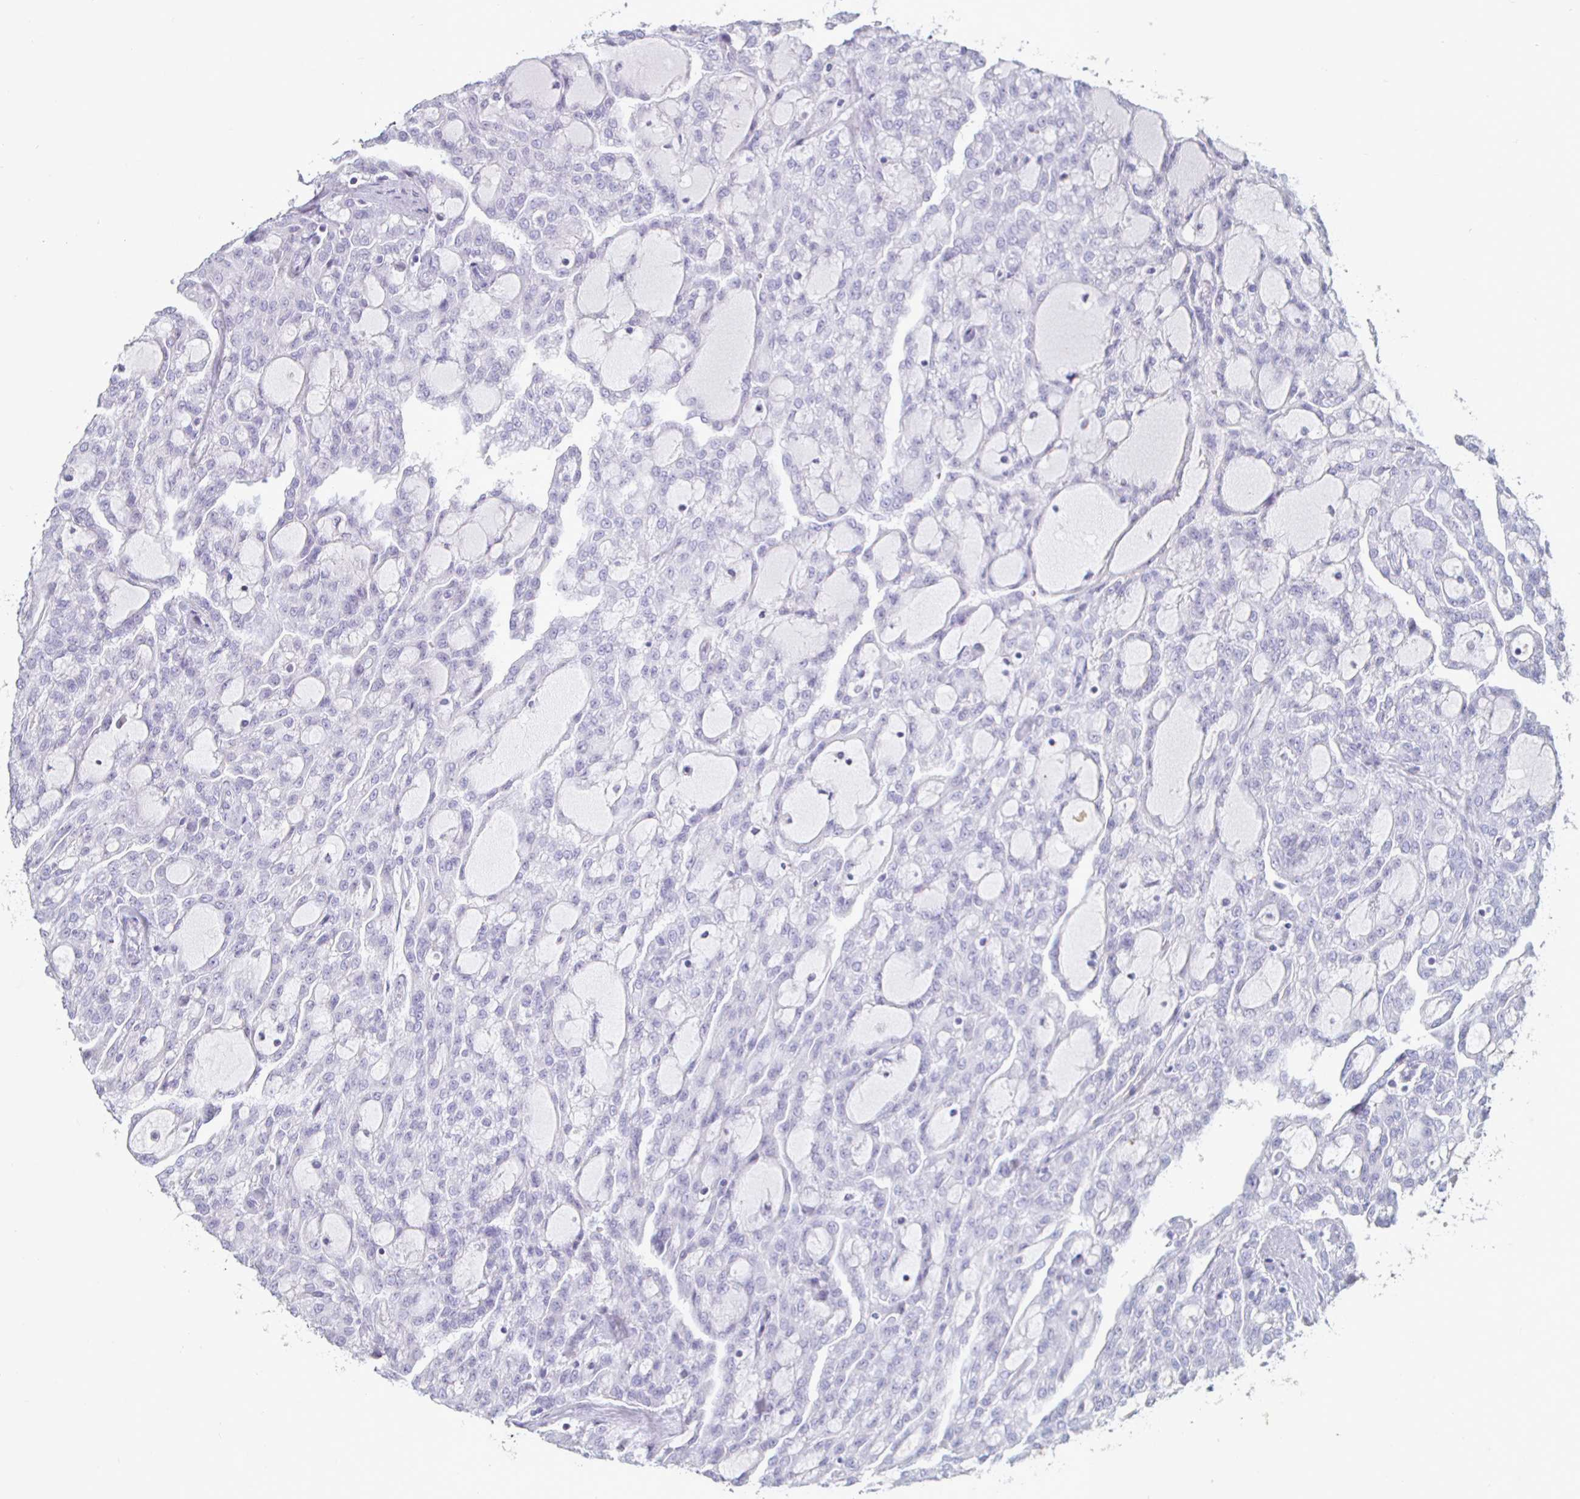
{"staining": {"intensity": "negative", "quantity": "none", "location": "none"}, "tissue": "renal cancer", "cell_type": "Tumor cells", "image_type": "cancer", "snomed": [{"axis": "morphology", "description": "Adenocarcinoma, NOS"}, {"axis": "topography", "description": "Kidney"}], "caption": "Immunohistochemistry of human renal adenocarcinoma displays no staining in tumor cells.", "gene": "ENPP1", "patient": {"sex": "male", "age": 63}}